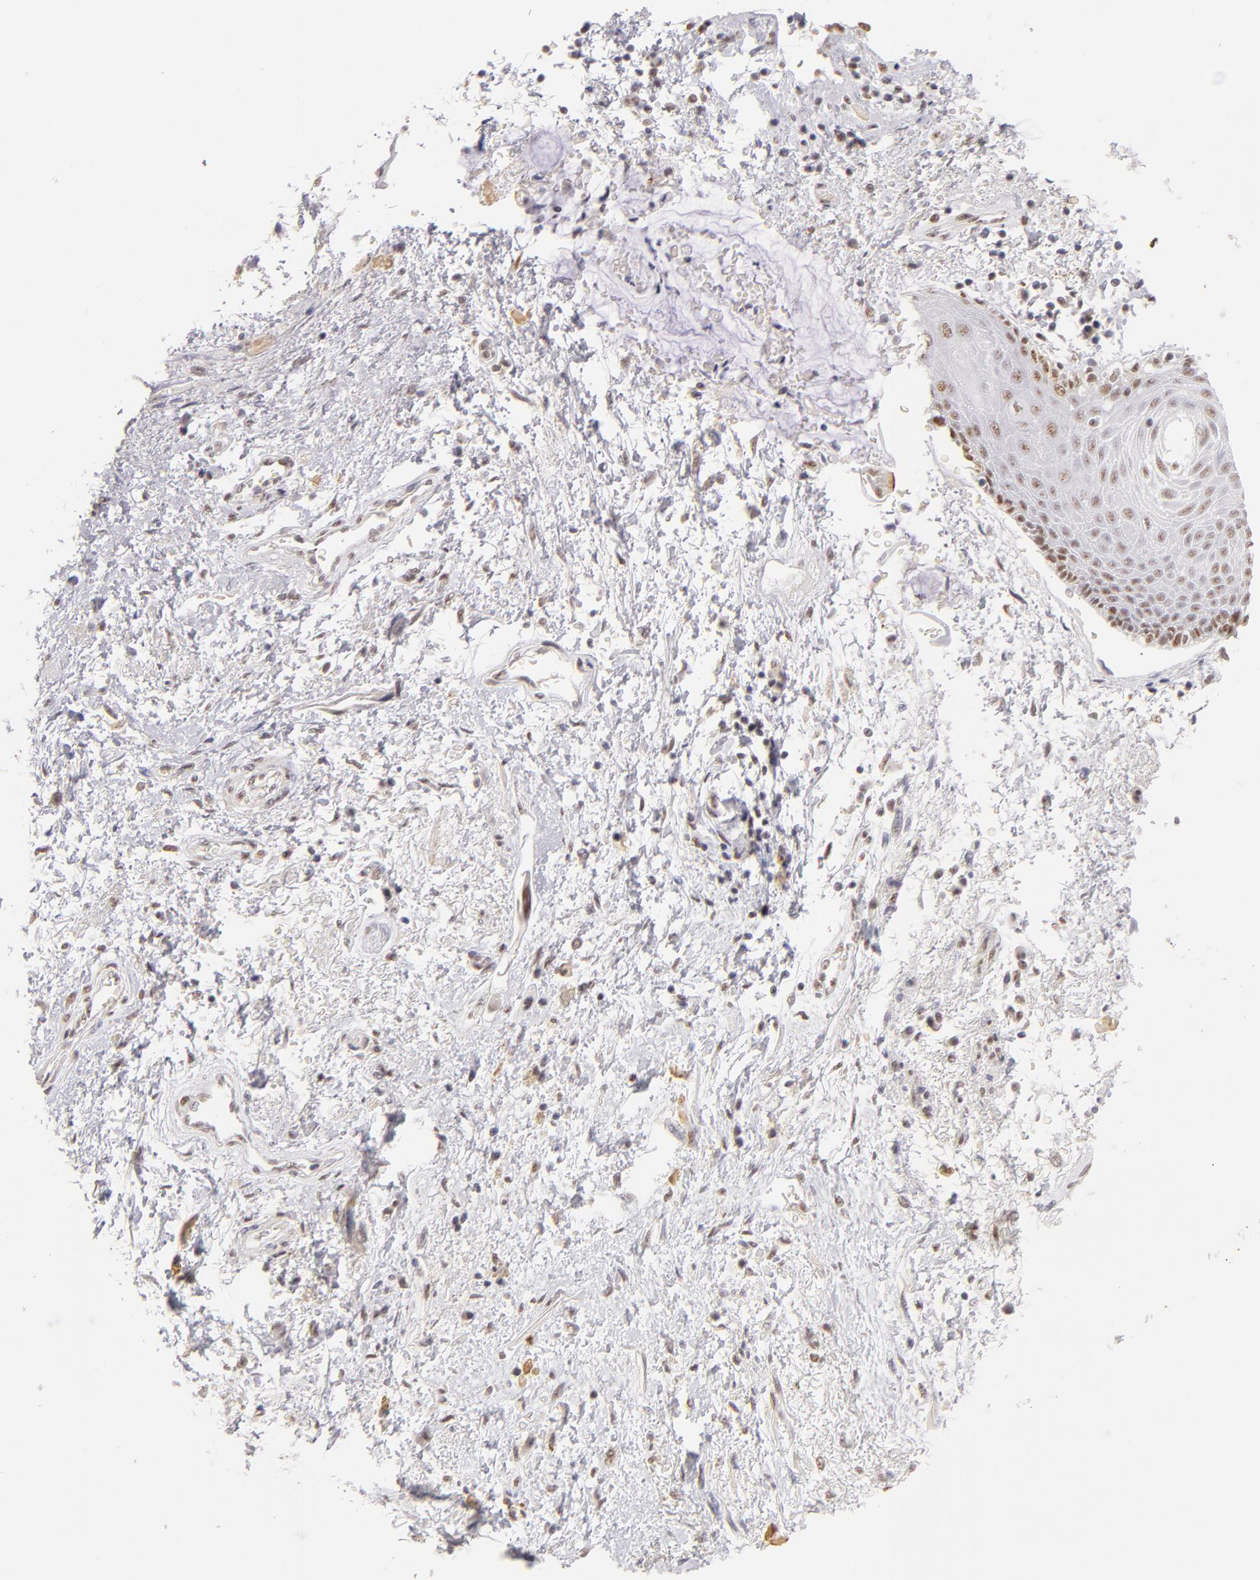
{"staining": {"intensity": "strong", "quantity": "25%-75%", "location": "nuclear"}, "tissue": "skin", "cell_type": "Epidermal cells", "image_type": "normal", "snomed": [{"axis": "morphology", "description": "Normal tissue, NOS"}, {"axis": "topography", "description": "Anal"}], "caption": "Skin stained with immunohistochemistry shows strong nuclear staining in about 25%-75% of epidermal cells. The staining is performed using DAB (3,3'-diaminobenzidine) brown chromogen to label protein expression. The nuclei are counter-stained blue using hematoxylin.", "gene": "TFAP4", "patient": {"sex": "female", "age": 46}}